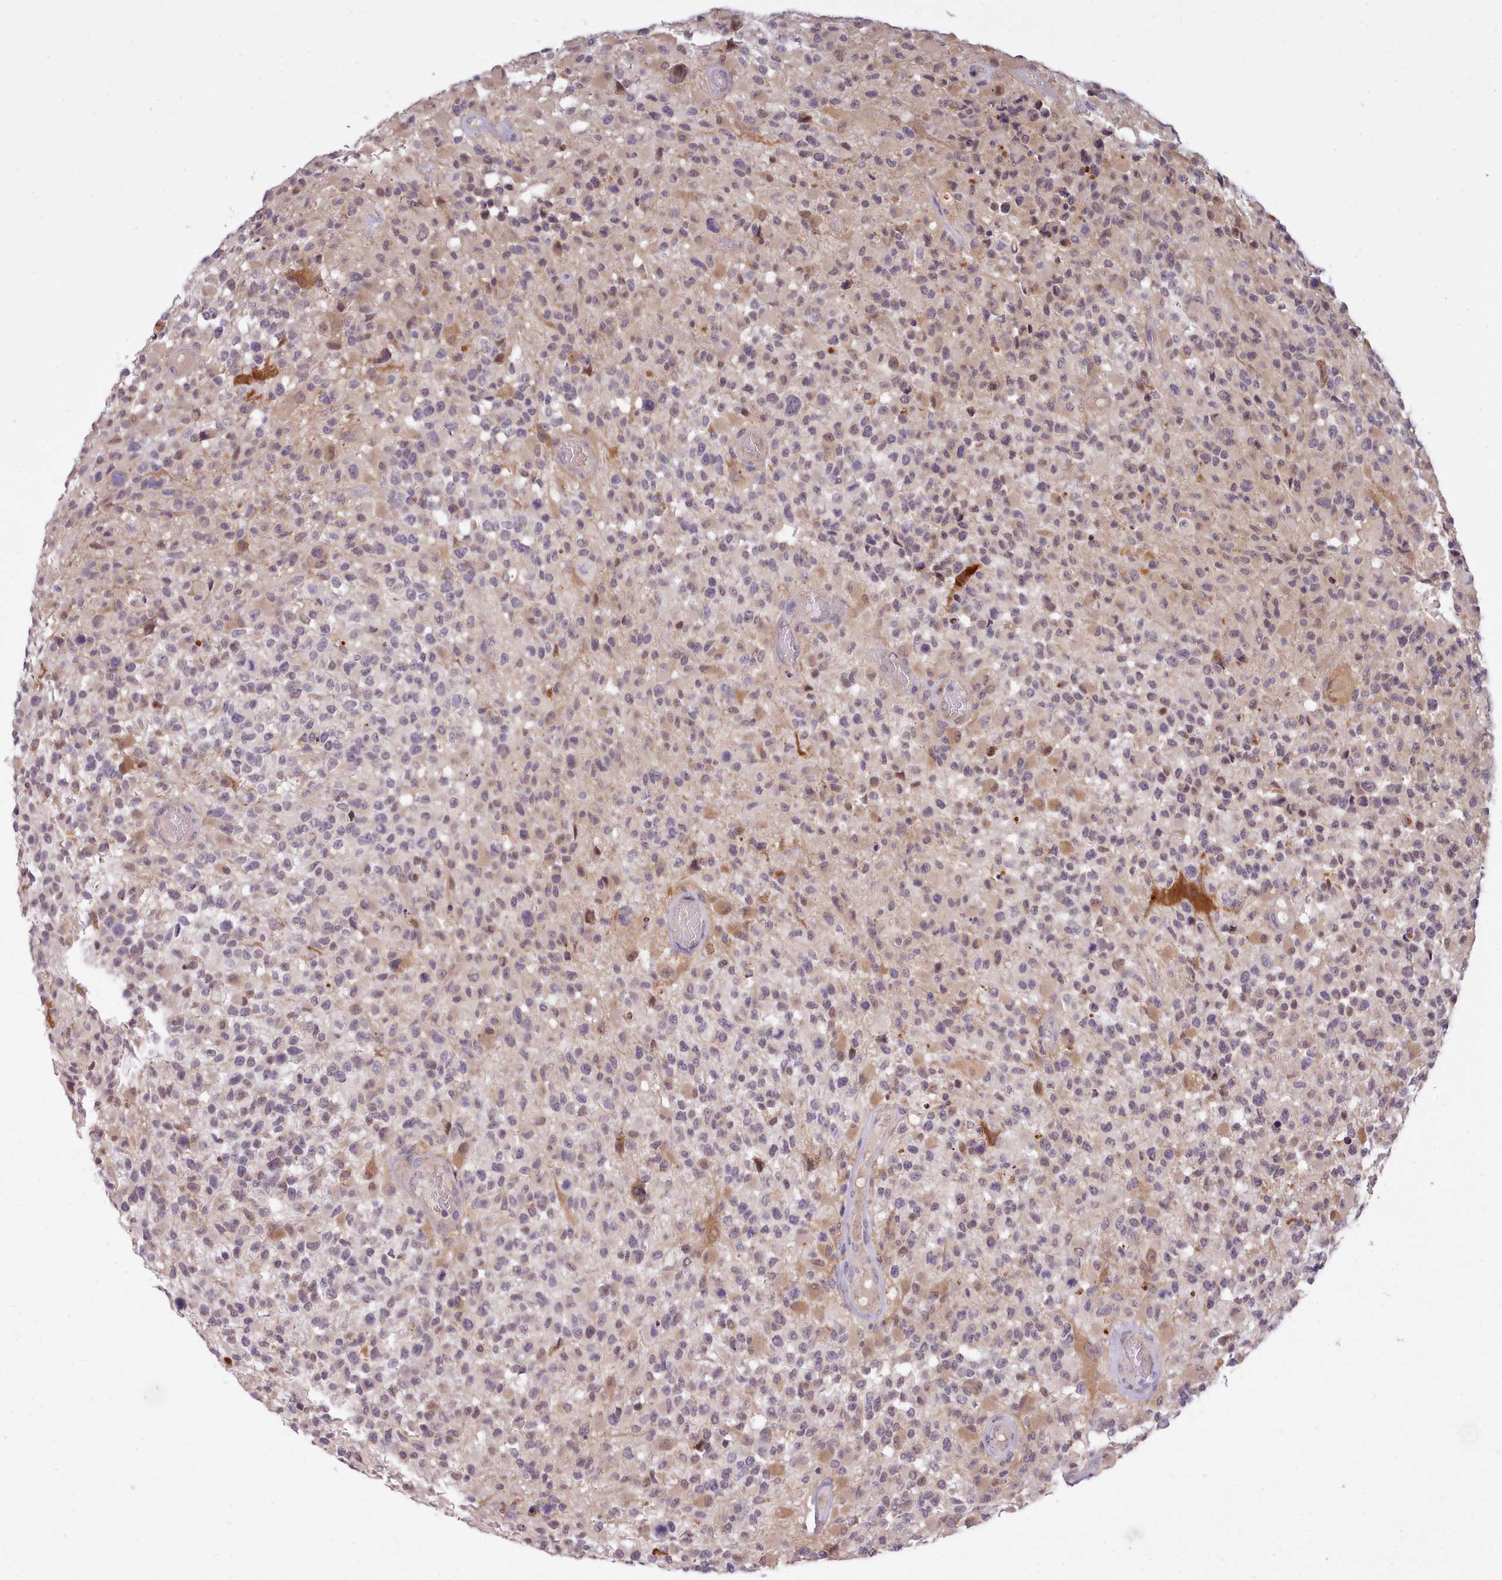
{"staining": {"intensity": "weak", "quantity": "<25%", "location": "cytoplasmic/membranous,nuclear"}, "tissue": "glioma", "cell_type": "Tumor cells", "image_type": "cancer", "snomed": [{"axis": "morphology", "description": "Glioma, malignant, High grade"}, {"axis": "morphology", "description": "Glioblastoma, NOS"}, {"axis": "topography", "description": "Brain"}], "caption": "A high-resolution micrograph shows IHC staining of glioblastoma, which reveals no significant positivity in tumor cells.", "gene": "ARL17A", "patient": {"sex": "male", "age": 60}}